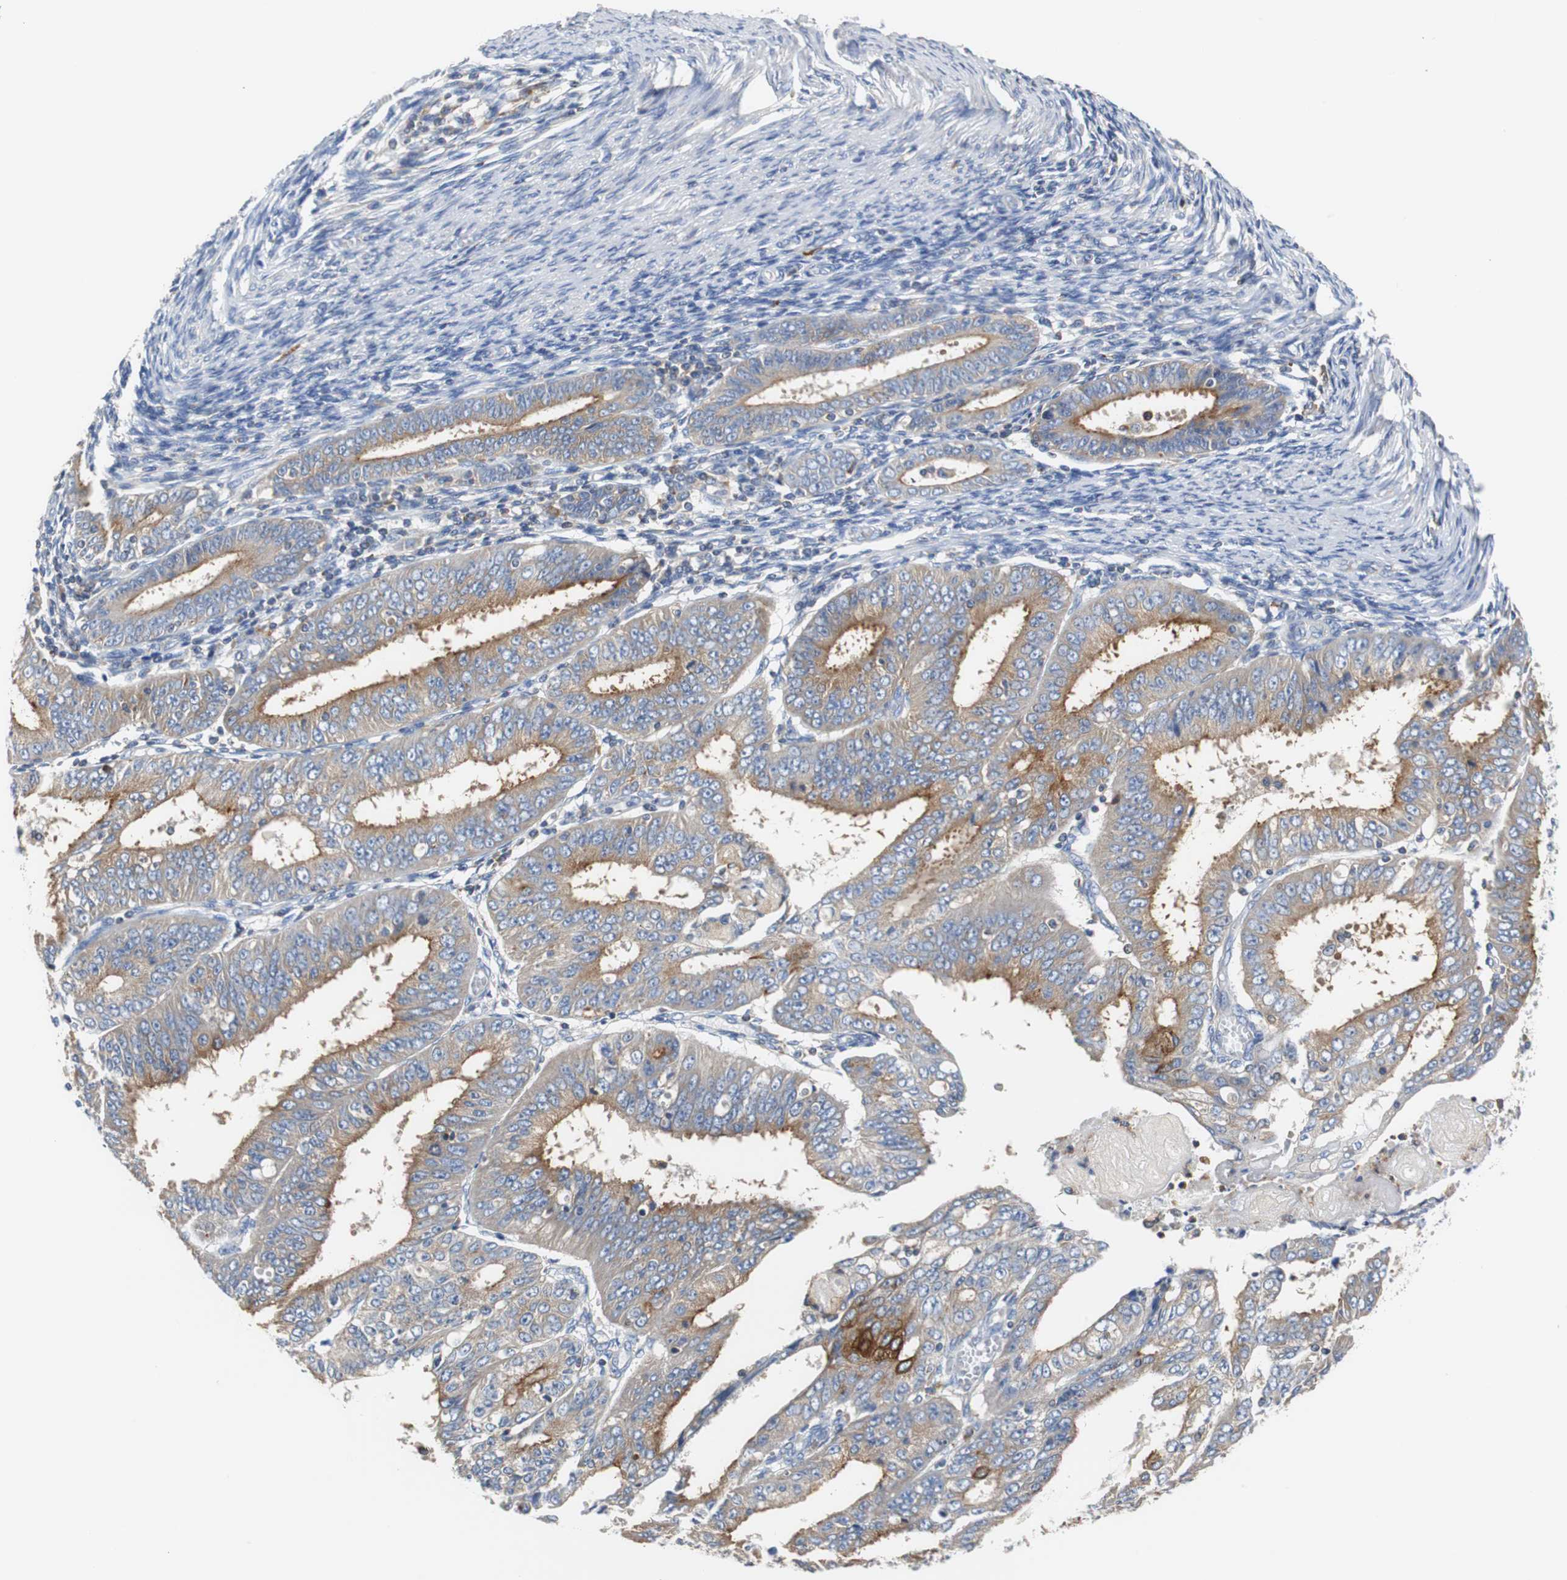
{"staining": {"intensity": "moderate", "quantity": ">75%", "location": "cytoplasmic/membranous"}, "tissue": "endometrial cancer", "cell_type": "Tumor cells", "image_type": "cancer", "snomed": [{"axis": "morphology", "description": "Adenocarcinoma, NOS"}, {"axis": "topography", "description": "Endometrium"}], "caption": "Human endometrial cancer (adenocarcinoma) stained for a protein (brown) demonstrates moderate cytoplasmic/membranous positive expression in approximately >75% of tumor cells.", "gene": "VAMP8", "patient": {"sex": "female", "age": 42}}